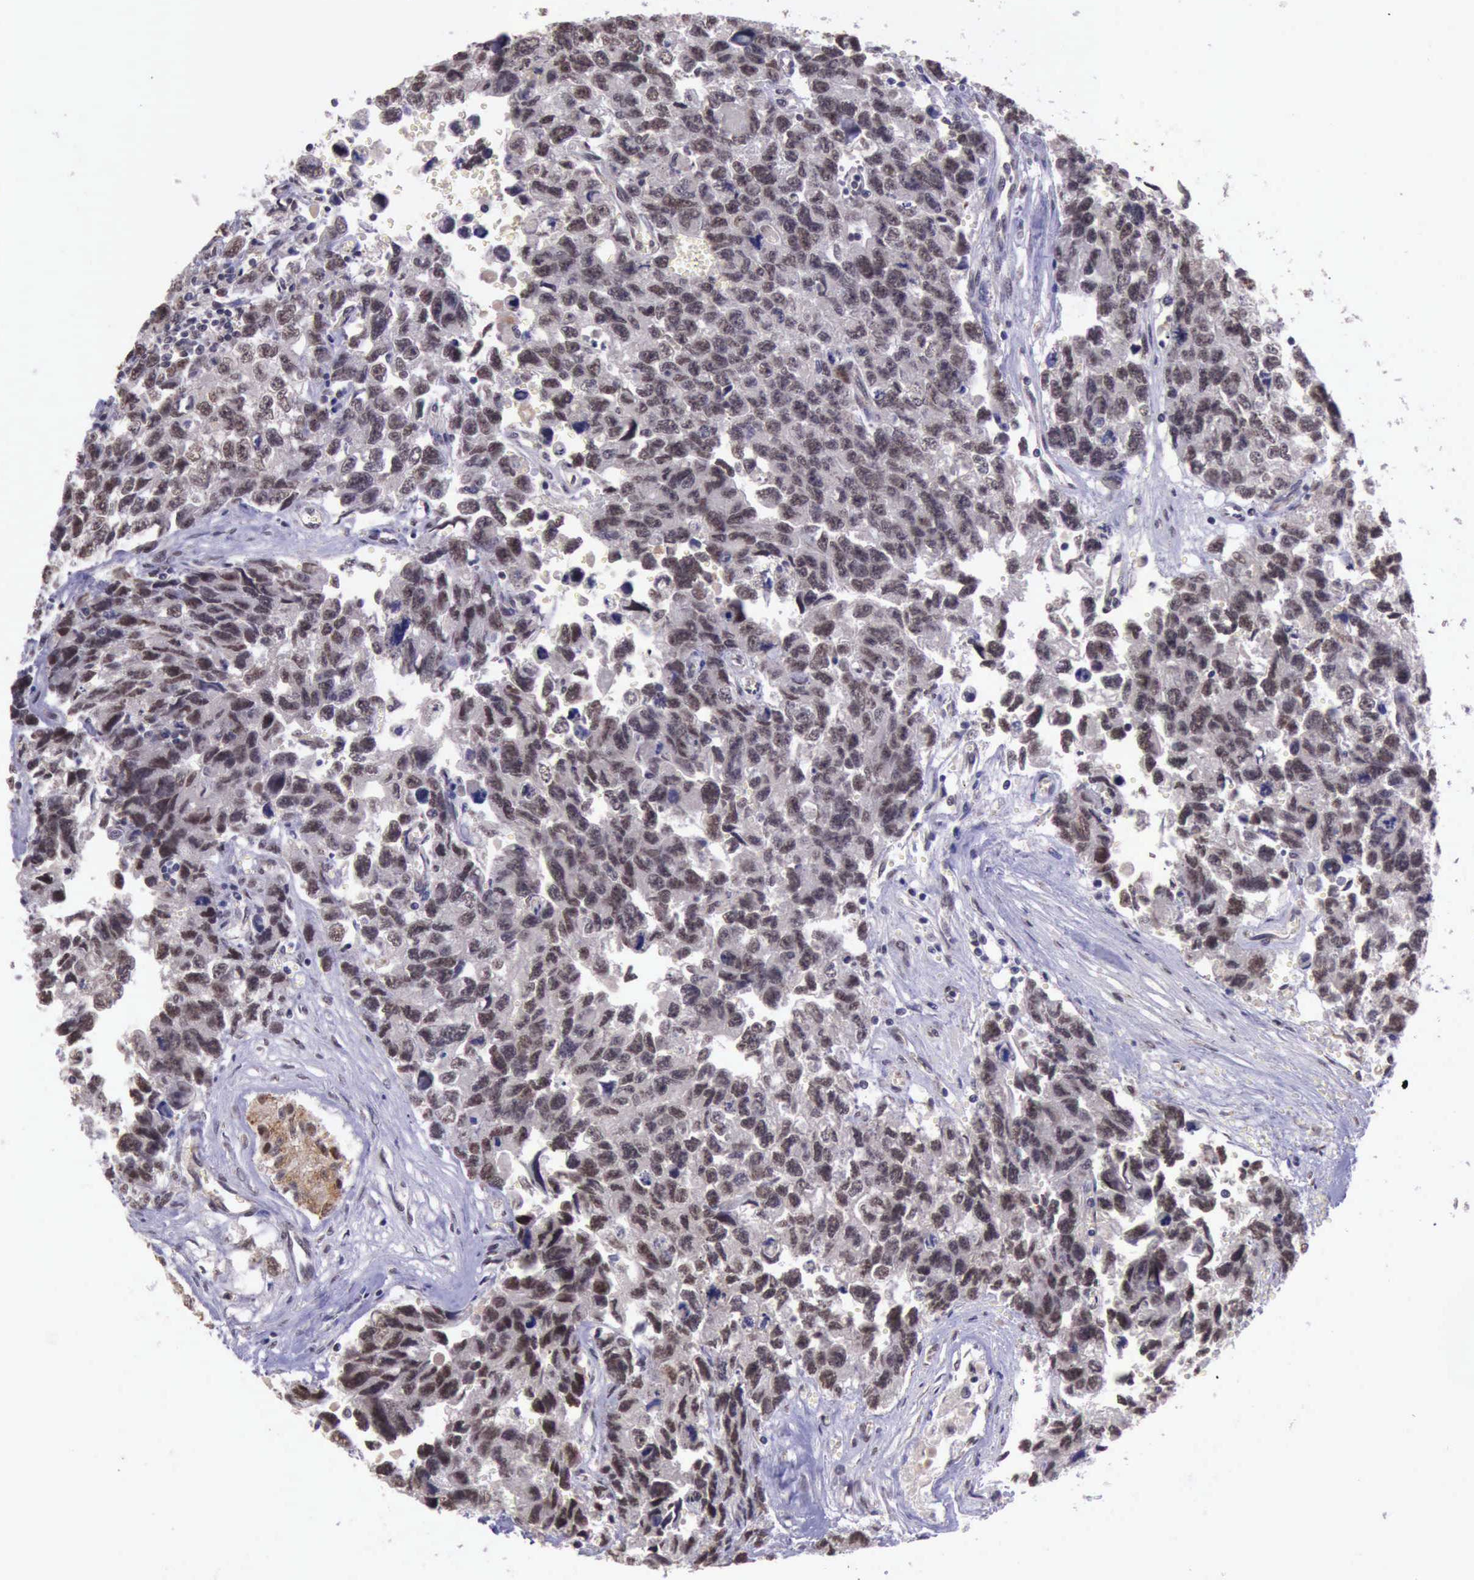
{"staining": {"intensity": "strong", "quantity": ">75%", "location": "nuclear"}, "tissue": "testis cancer", "cell_type": "Tumor cells", "image_type": "cancer", "snomed": [{"axis": "morphology", "description": "Carcinoma, Embryonal, NOS"}, {"axis": "topography", "description": "Testis"}], "caption": "This photomicrograph reveals testis cancer (embryonal carcinoma) stained with IHC to label a protein in brown. The nuclear of tumor cells show strong positivity for the protein. Nuclei are counter-stained blue.", "gene": "PRPF39", "patient": {"sex": "male", "age": 31}}